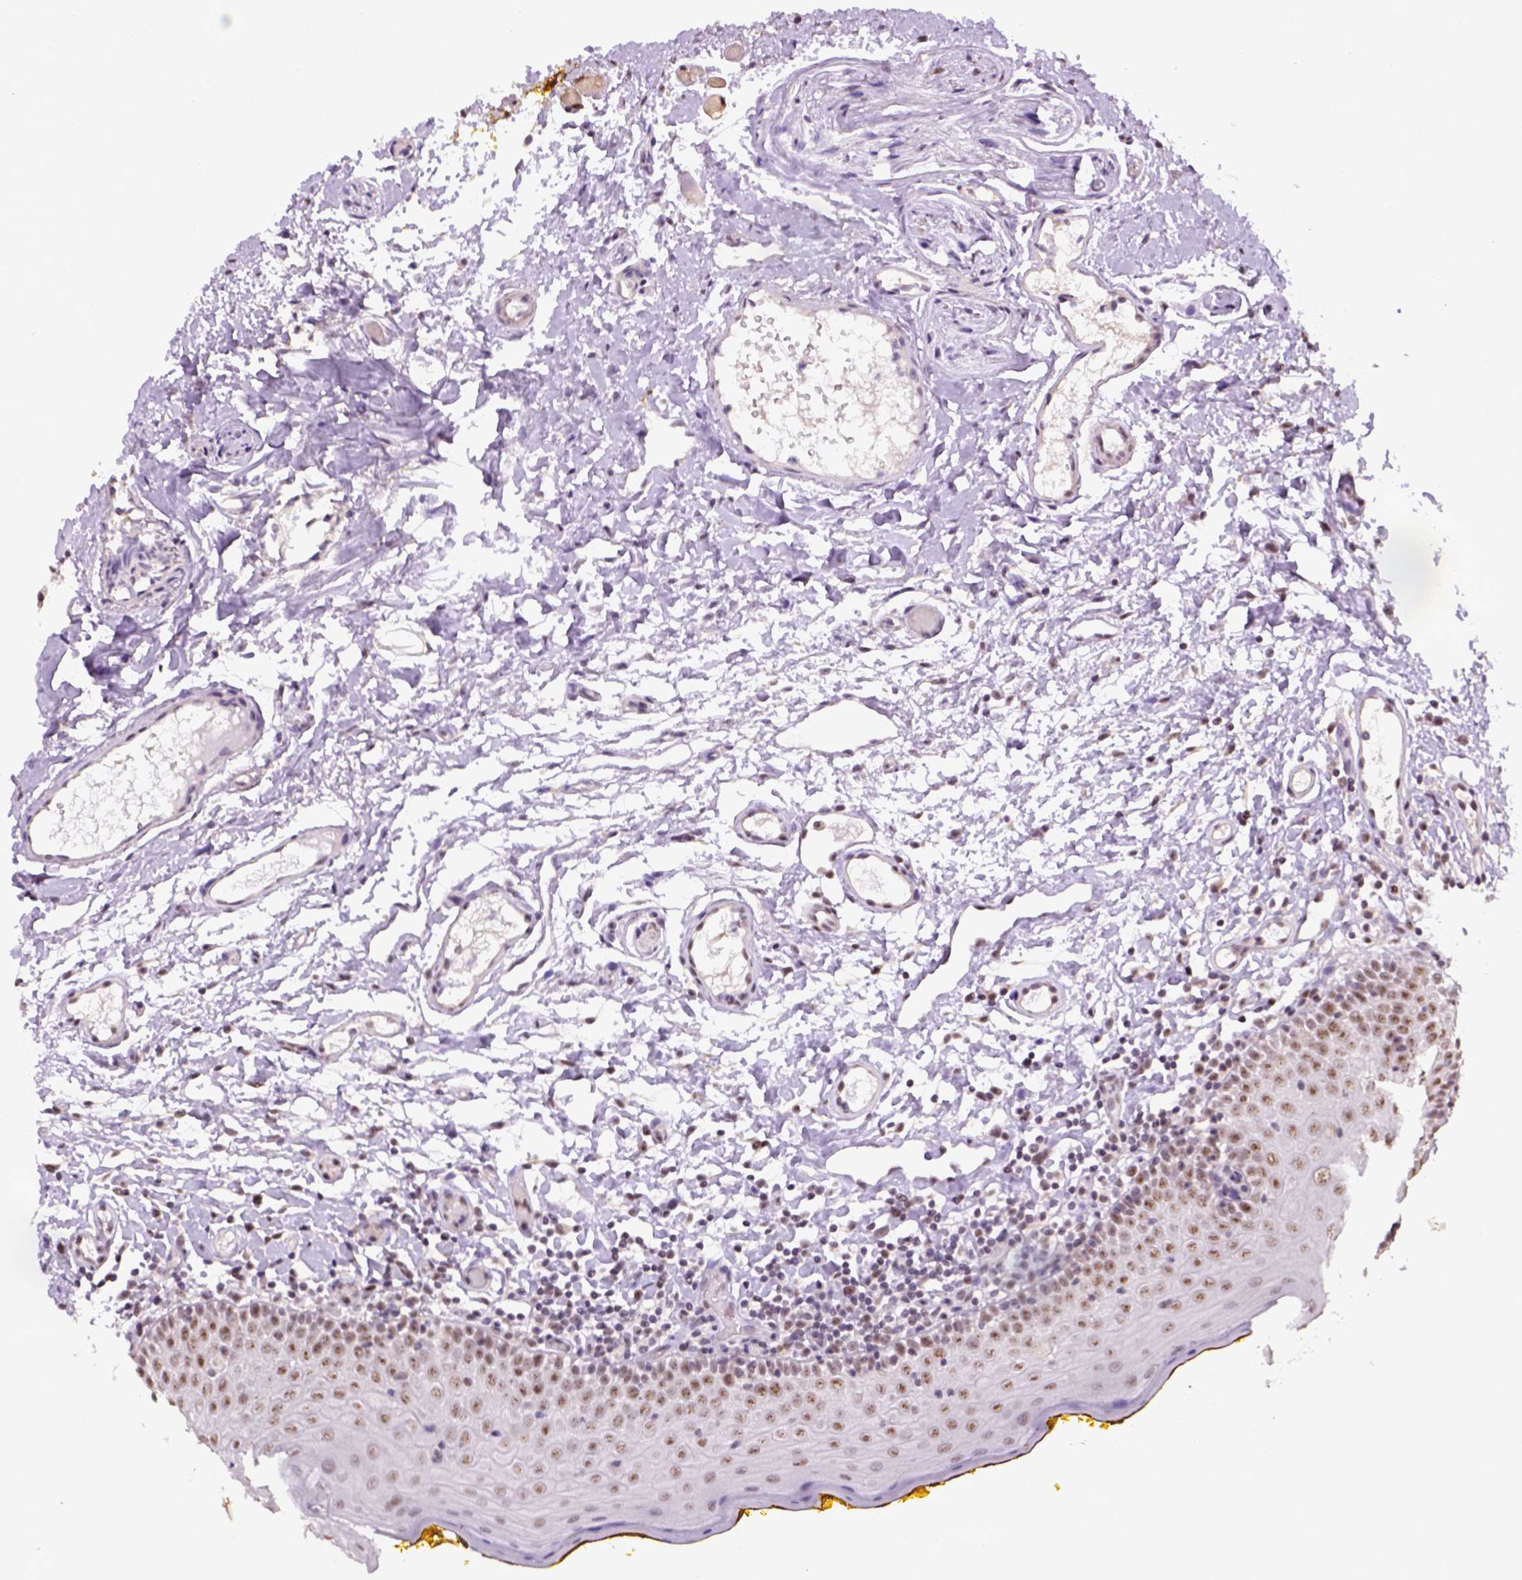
{"staining": {"intensity": "moderate", "quantity": ">75%", "location": "nuclear"}, "tissue": "oral mucosa", "cell_type": "Squamous epithelial cells", "image_type": "normal", "snomed": [{"axis": "morphology", "description": "Normal tissue, NOS"}, {"axis": "topography", "description": "Oral tissue"}, {"axis": "topography", "description": "Tounge, NOS"}], "caption": "A brown stain labels moderate nuclear positivity of a protein in squamous epithelial cells of benign human oral mucosa. (DAB (3,3'-diaminobenzidine) IHC with brightfield microscopy, high magnification).", "gene": "DDX50", "patient": {"sex": "female", "age": 58}}